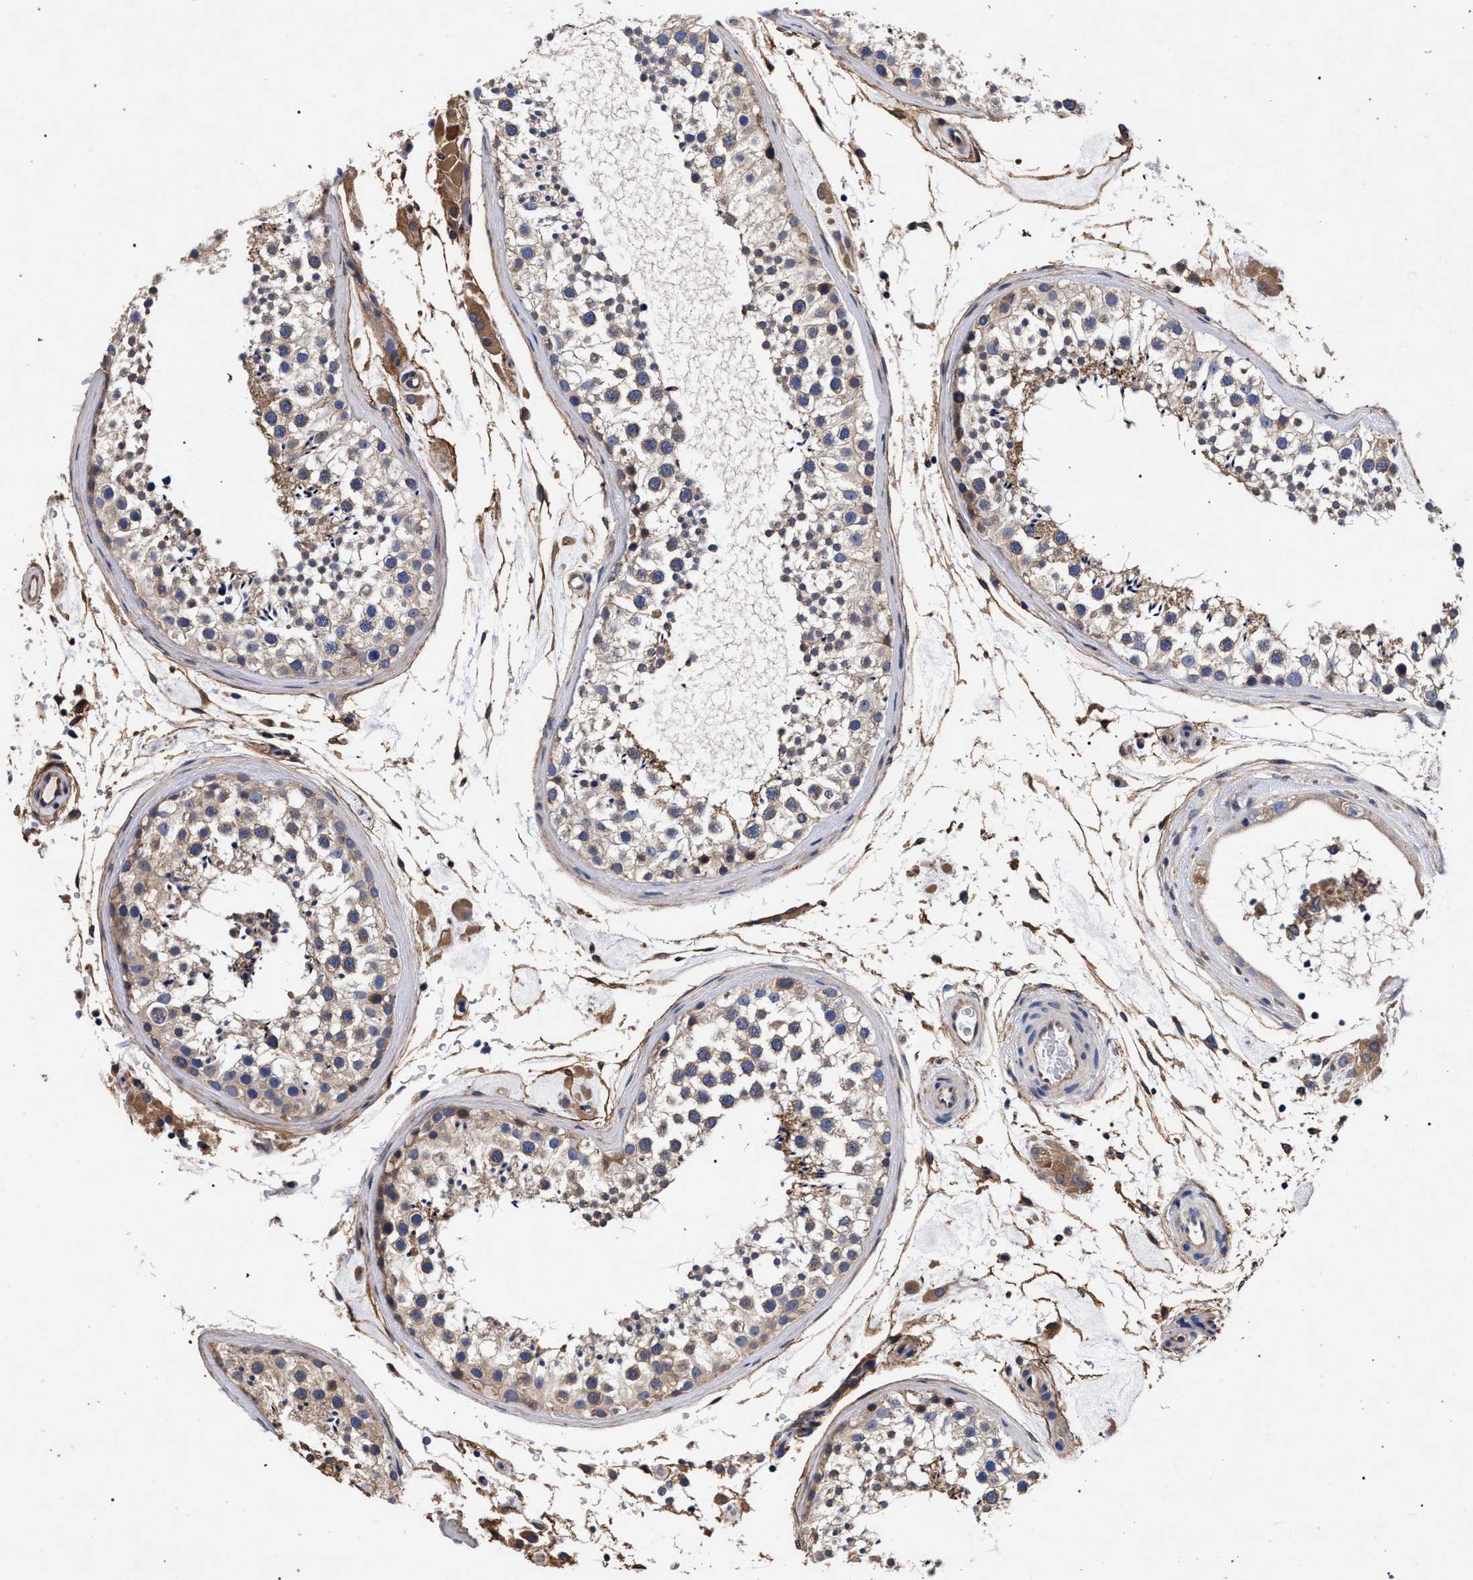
{"staining": {"intensity": "moderate", "quantity": ">75%", "location": "cytoplasmic/membranous"}, "tissue": "testis", "cell_type": "Cells in seminiferous ducts", "image_type": "normal", "snomed": [{"axis": "morphology", "description": "Normal tissue, NOS"}, {"axis": "topography", "description": "Testis"}], "caption": "Immunohistochemistry (DAB (3,3'-diaminobenzidine)) staining of benign human testis demonstrates moderate cytoplasmic/membranous protein staining in about >75% of cells in seminiferous ducts.", "gene": "CFAP95", "patient": {"sex": "male", "age": 46}}